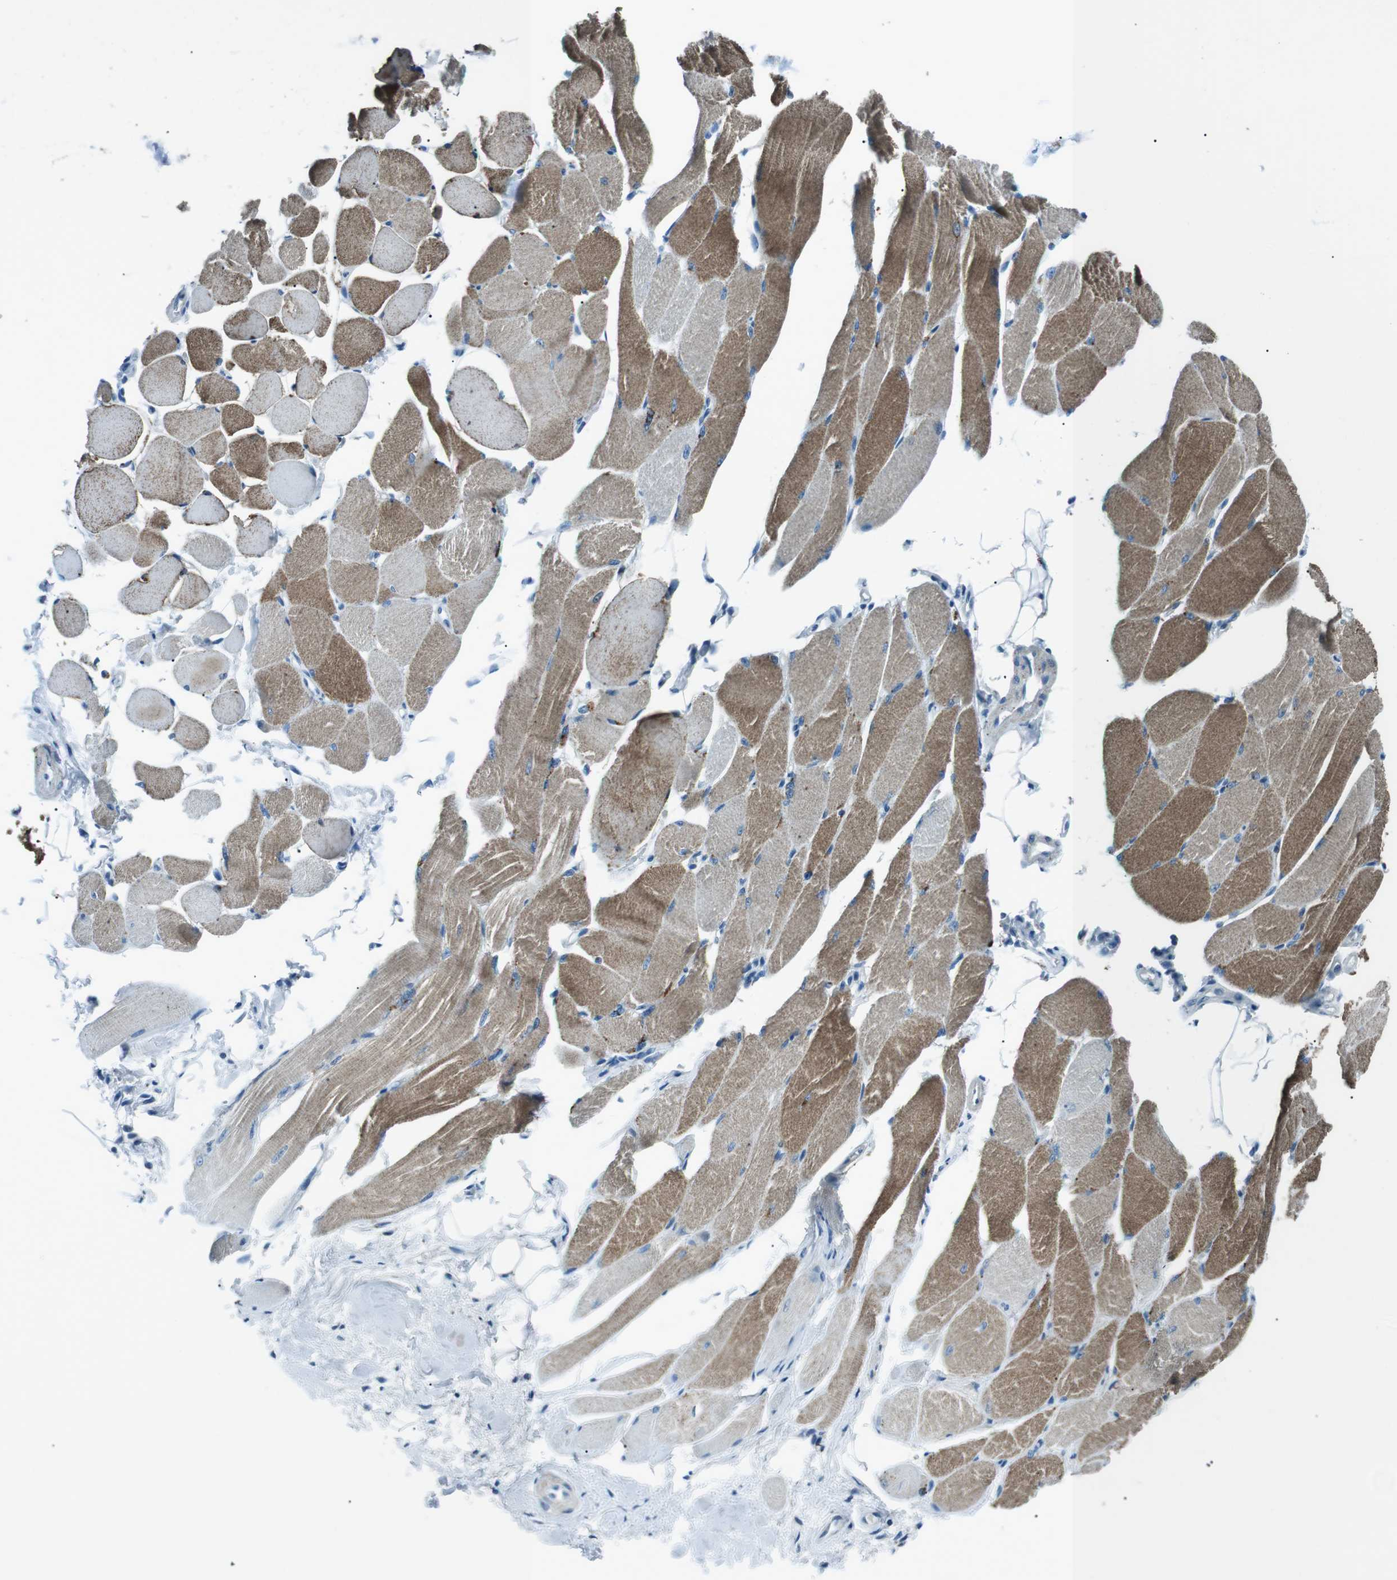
{"staining": {"intensity": "moderate", "quantity": "25%-75%", "location": "cytoplasmic/membranous"}, "tissue": "skeletal muscle", "cell_type": "Myocytes", "image_type": "normal", "snomed": [{"axis": "morphology", "description": "Normal tissue, NOS"}, {"axis": "topography", "description": "Skeletal muscle"}, {"axis": "topography", "description": "Peripheral nerve tissue"}], "caption": "Skeletal muscle stained for a protein exhibits moderate cytoplasmic/membranous positivity in myocytes. (DAB IHC with brightfield microscopy, high magnification).", "gene": "ST6GAL1", "patient": {"sex": "female", "age": 84}}